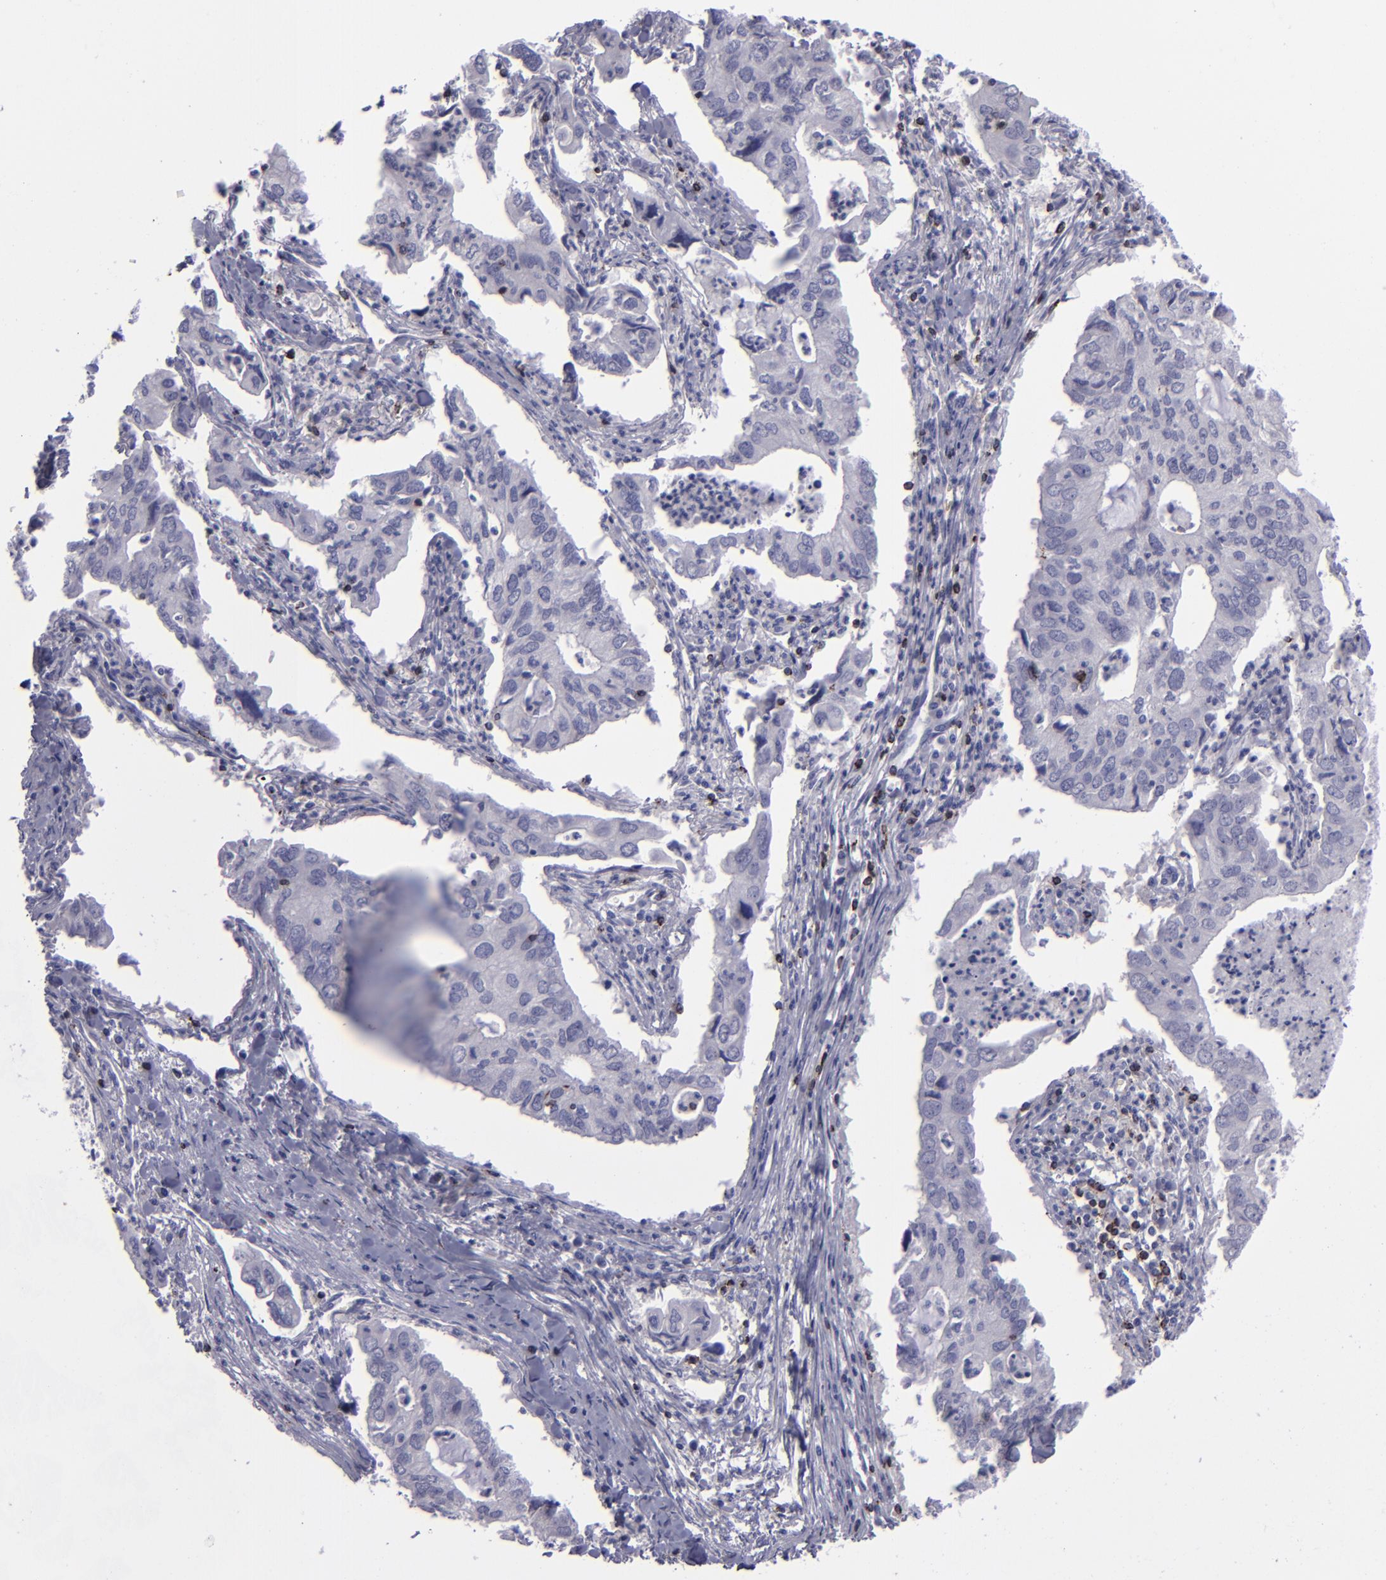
{"staining": {"intensity": "negative", "quantity": "none", "location": "none"}, "tissue": "lung cancer", "cell_type": "Tumor cells", "image_type": "cancer", "snomed": [{"axis": "morphology", "description": "Adenocarcinoma, NOS"}, {"axis": "topography", "description": "Lung"}], "caption": "Tumor cells show no significant protein staining in lung cancer (adenocarcinoma). (Immunohistochemistry, brightfield microscopy, high magnification).", "gene": "CD2", "patient": {"sex": "male", "age": 48}}